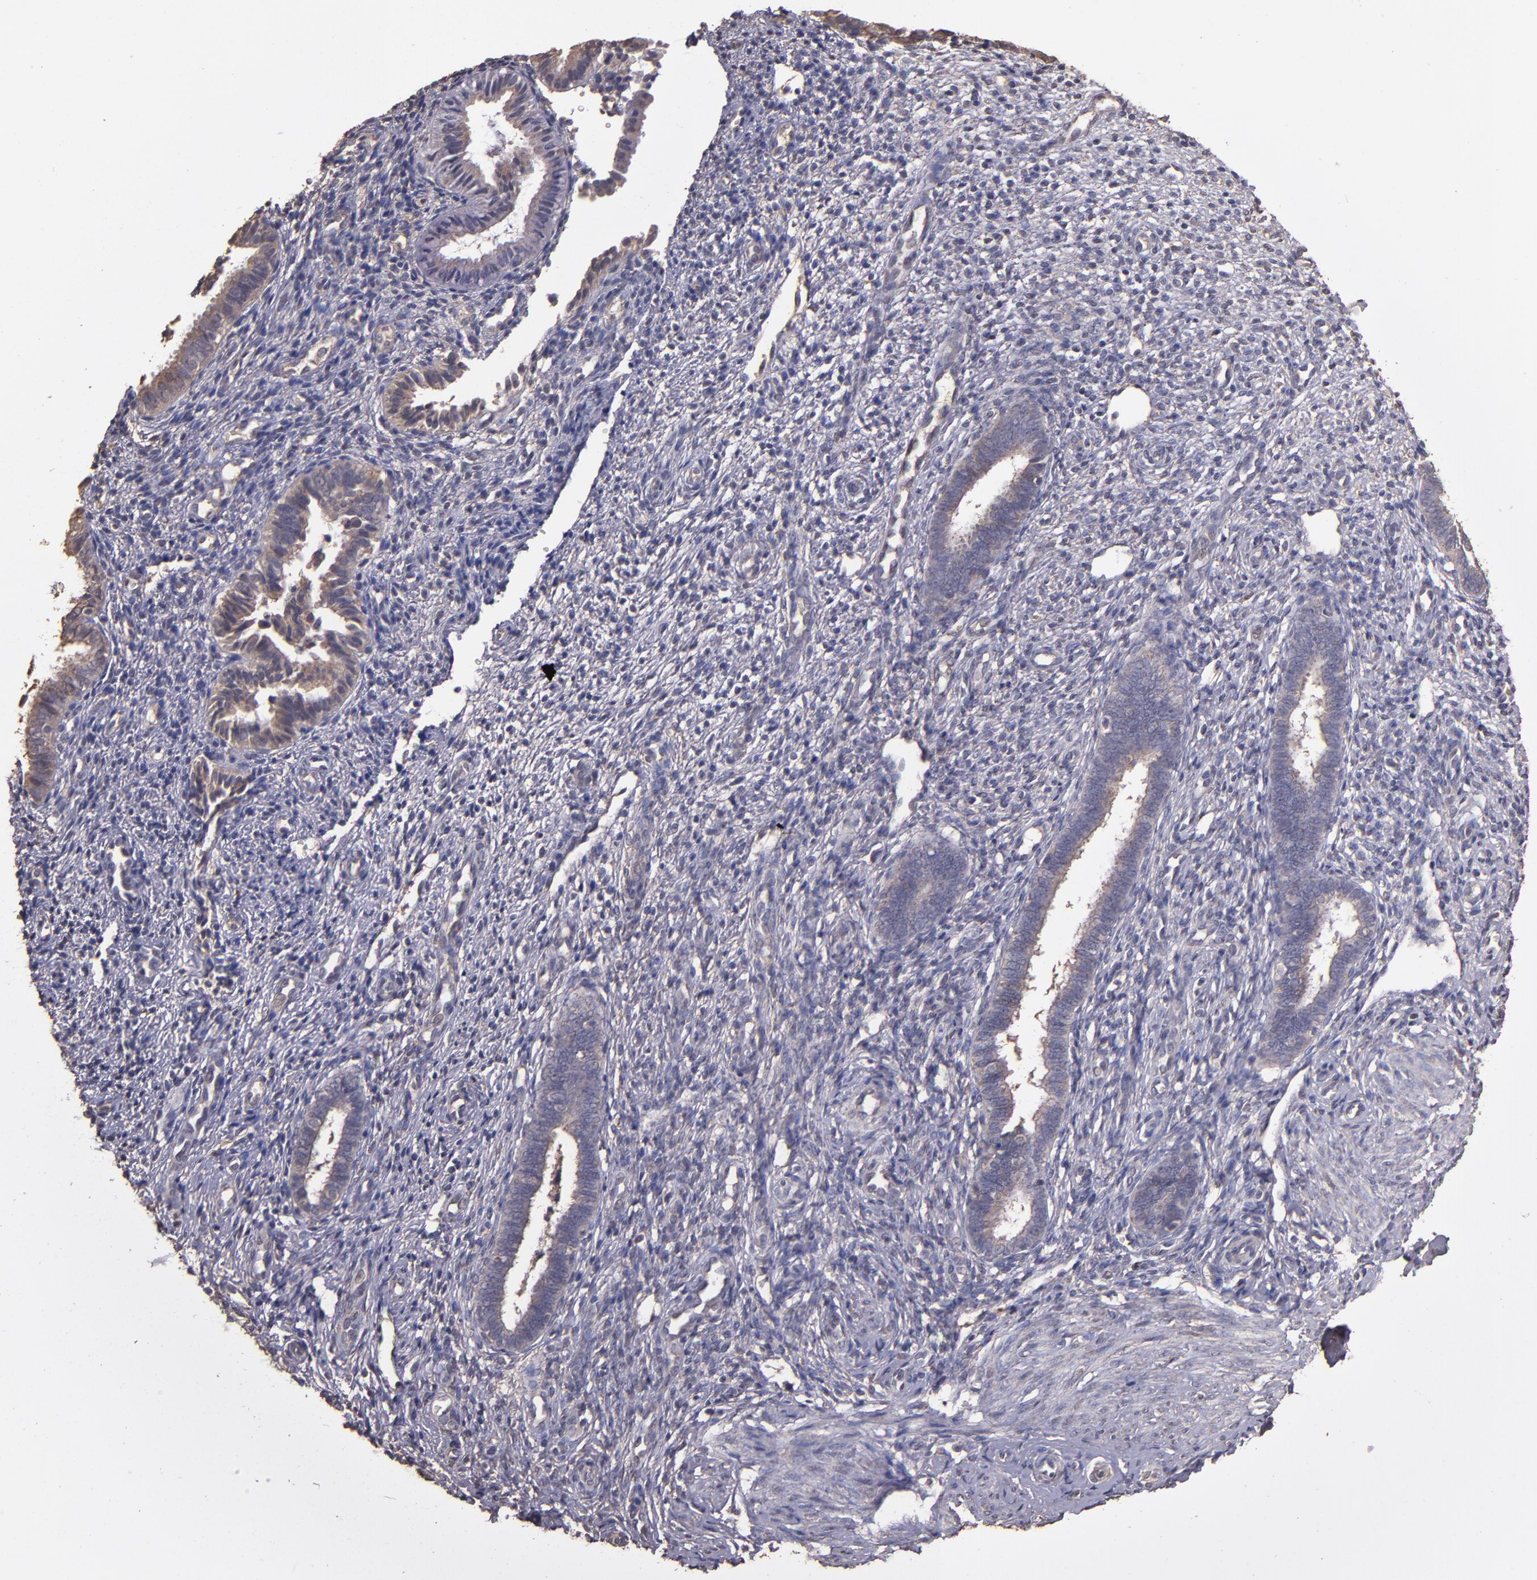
{"staining": {"intensity": "negative", "quantity": "none", "location": "none"}, "tissue": "endometrium", "cell_type": "Cells in endometrial stroma", "image_type": "normal", "snomed": [{"axis": "morphology", "description": "Normal tissue, NOS"}, {"axis": "topography", "description": "Endometrium"}], "caption": "The image demonstrates no significant staining in cells in endometrial stroma of endometrium. Brightfield microscopy of immunohistochemistry stained with DAB (brown) and hematoxylin (blue), captured at high magnification.", "gene": "HECTD1", "patient": {"sex": "female", "age": 27}}